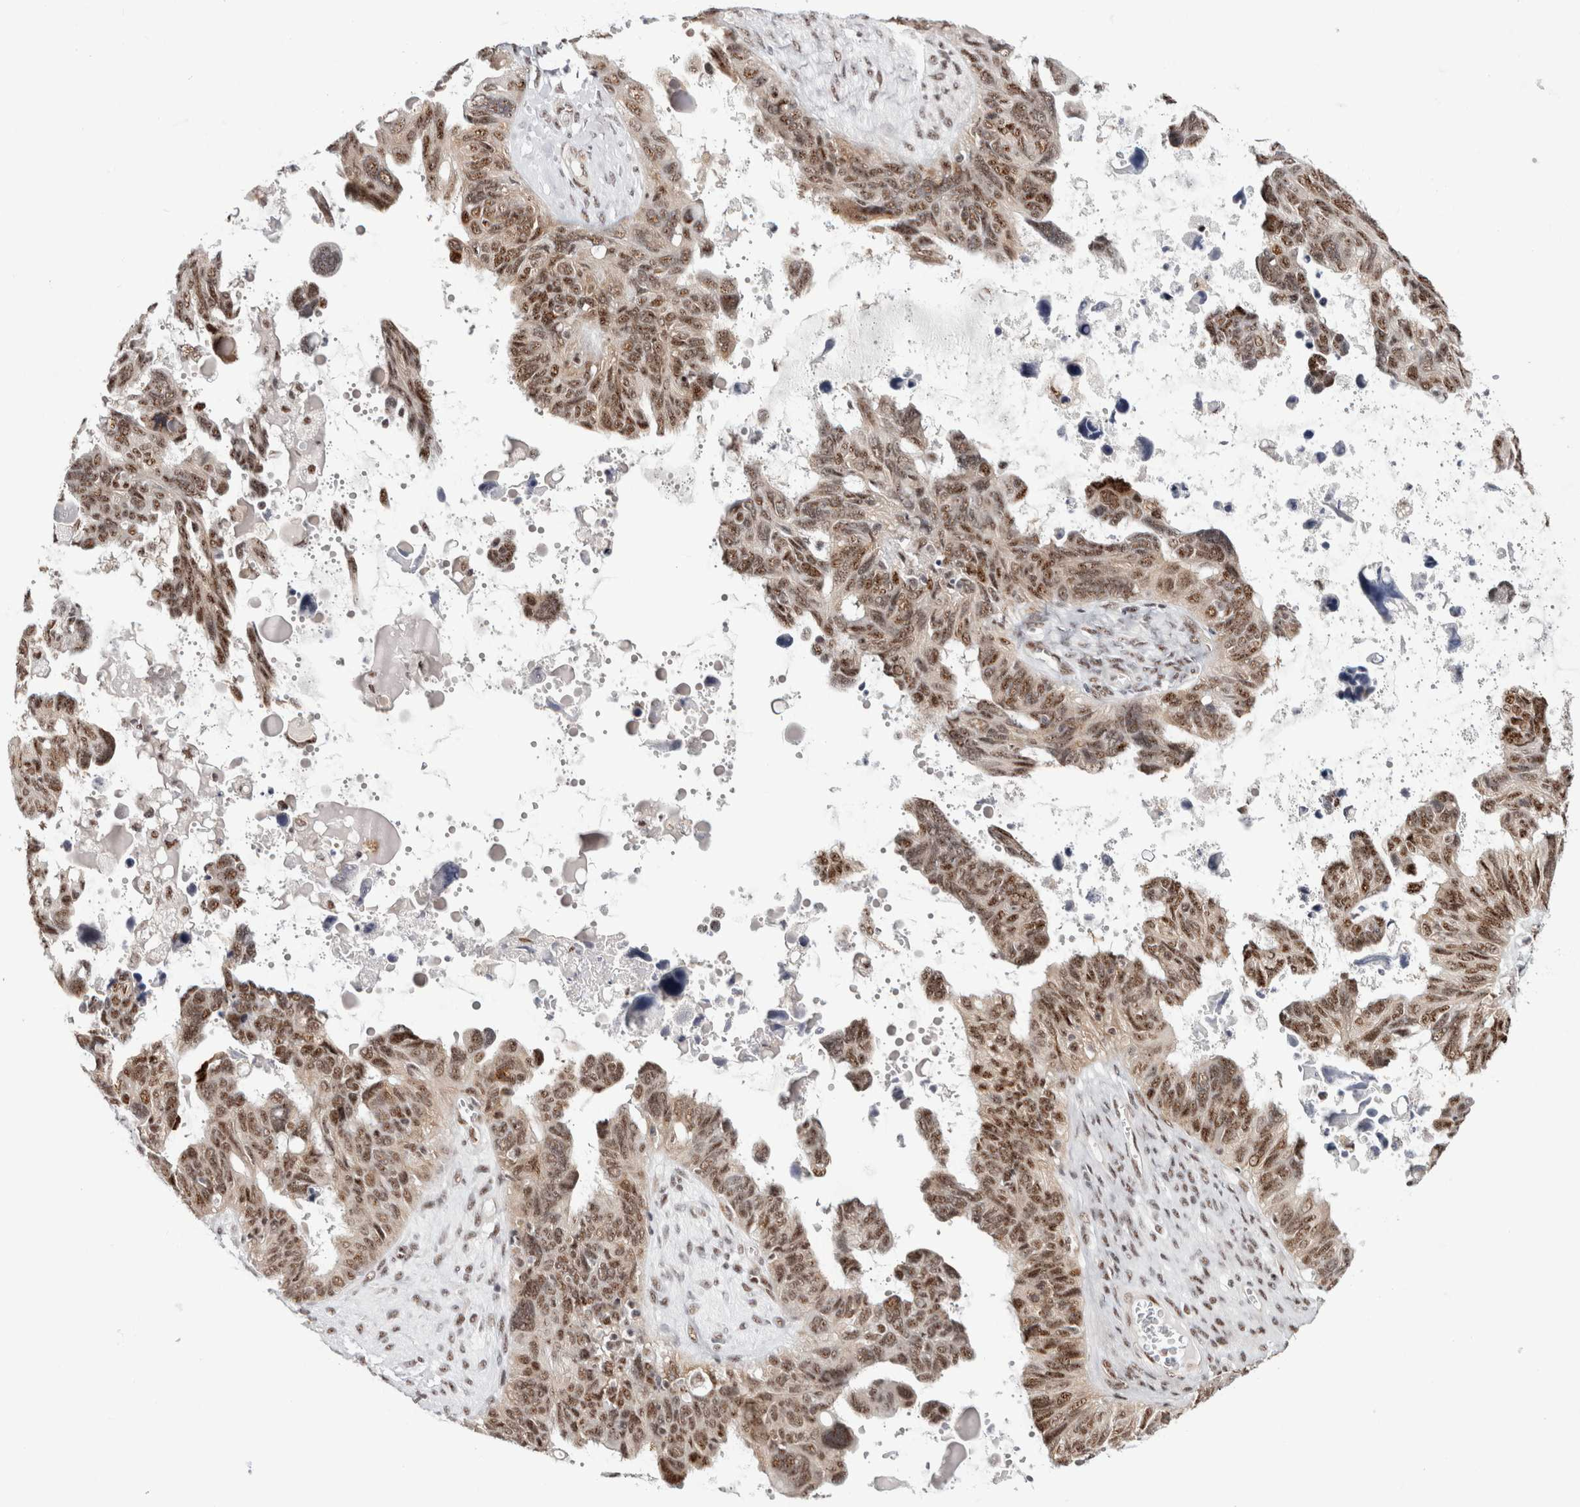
{"staining": {"intensity": "moderate", "quantity": ">75%", "location": "nuclear"}, "tissue": "ovarian cancer", "cell_type": "Tumor cells", "image_type": "cancer", "snomed": [{"axis": "morphology", "description": "Cystadenocarcinoma, serous, NOS"}, {"axis": "topography", "description": "Ovary"}], "caption": "This is a histology image of IHC staining of ovarian serous cystadenocarcinoma, which shows moderate expression in the nuclear of tumor cells.", "gene": "MKNK1", "patient": {"sex": "female", "age": 79}}